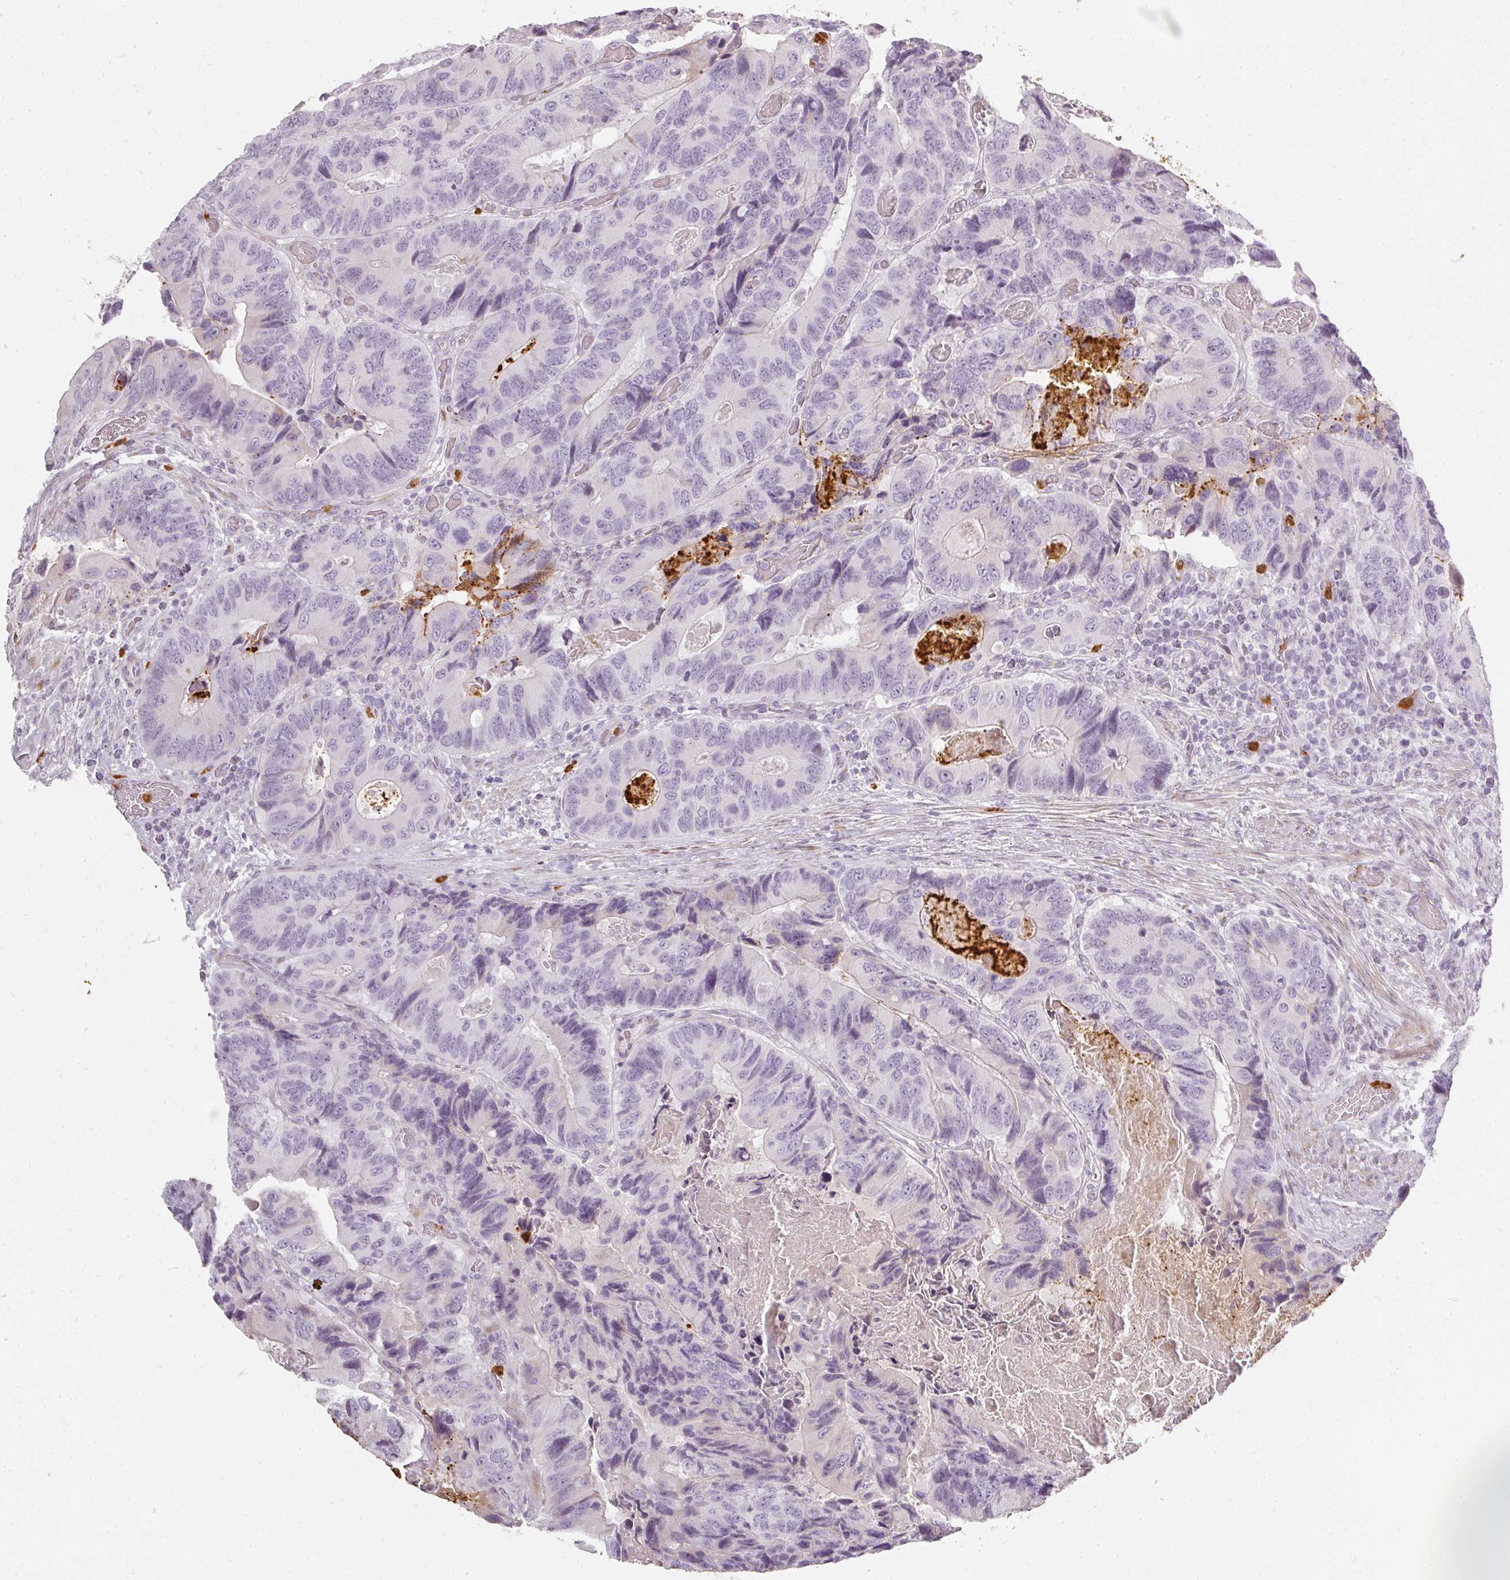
{"staining": {"intensity": "negative", "quantity": "none", "location": "none"}, "tissue": "colorectal cancer", "cell_type": "Tumor cells", "image_type": "cancer", "snomed": [{"axis": "morphology", "description": "Adenocarcinoma, NOS"}, {"axis": "topography", "description": "Colon"}], "caption": "A photomicrograph of colorectal cancer stained for a protein shows no brown staining in tumor cells.", "gene": "BIK", "patient": {"sex": "male", "age": 84}}